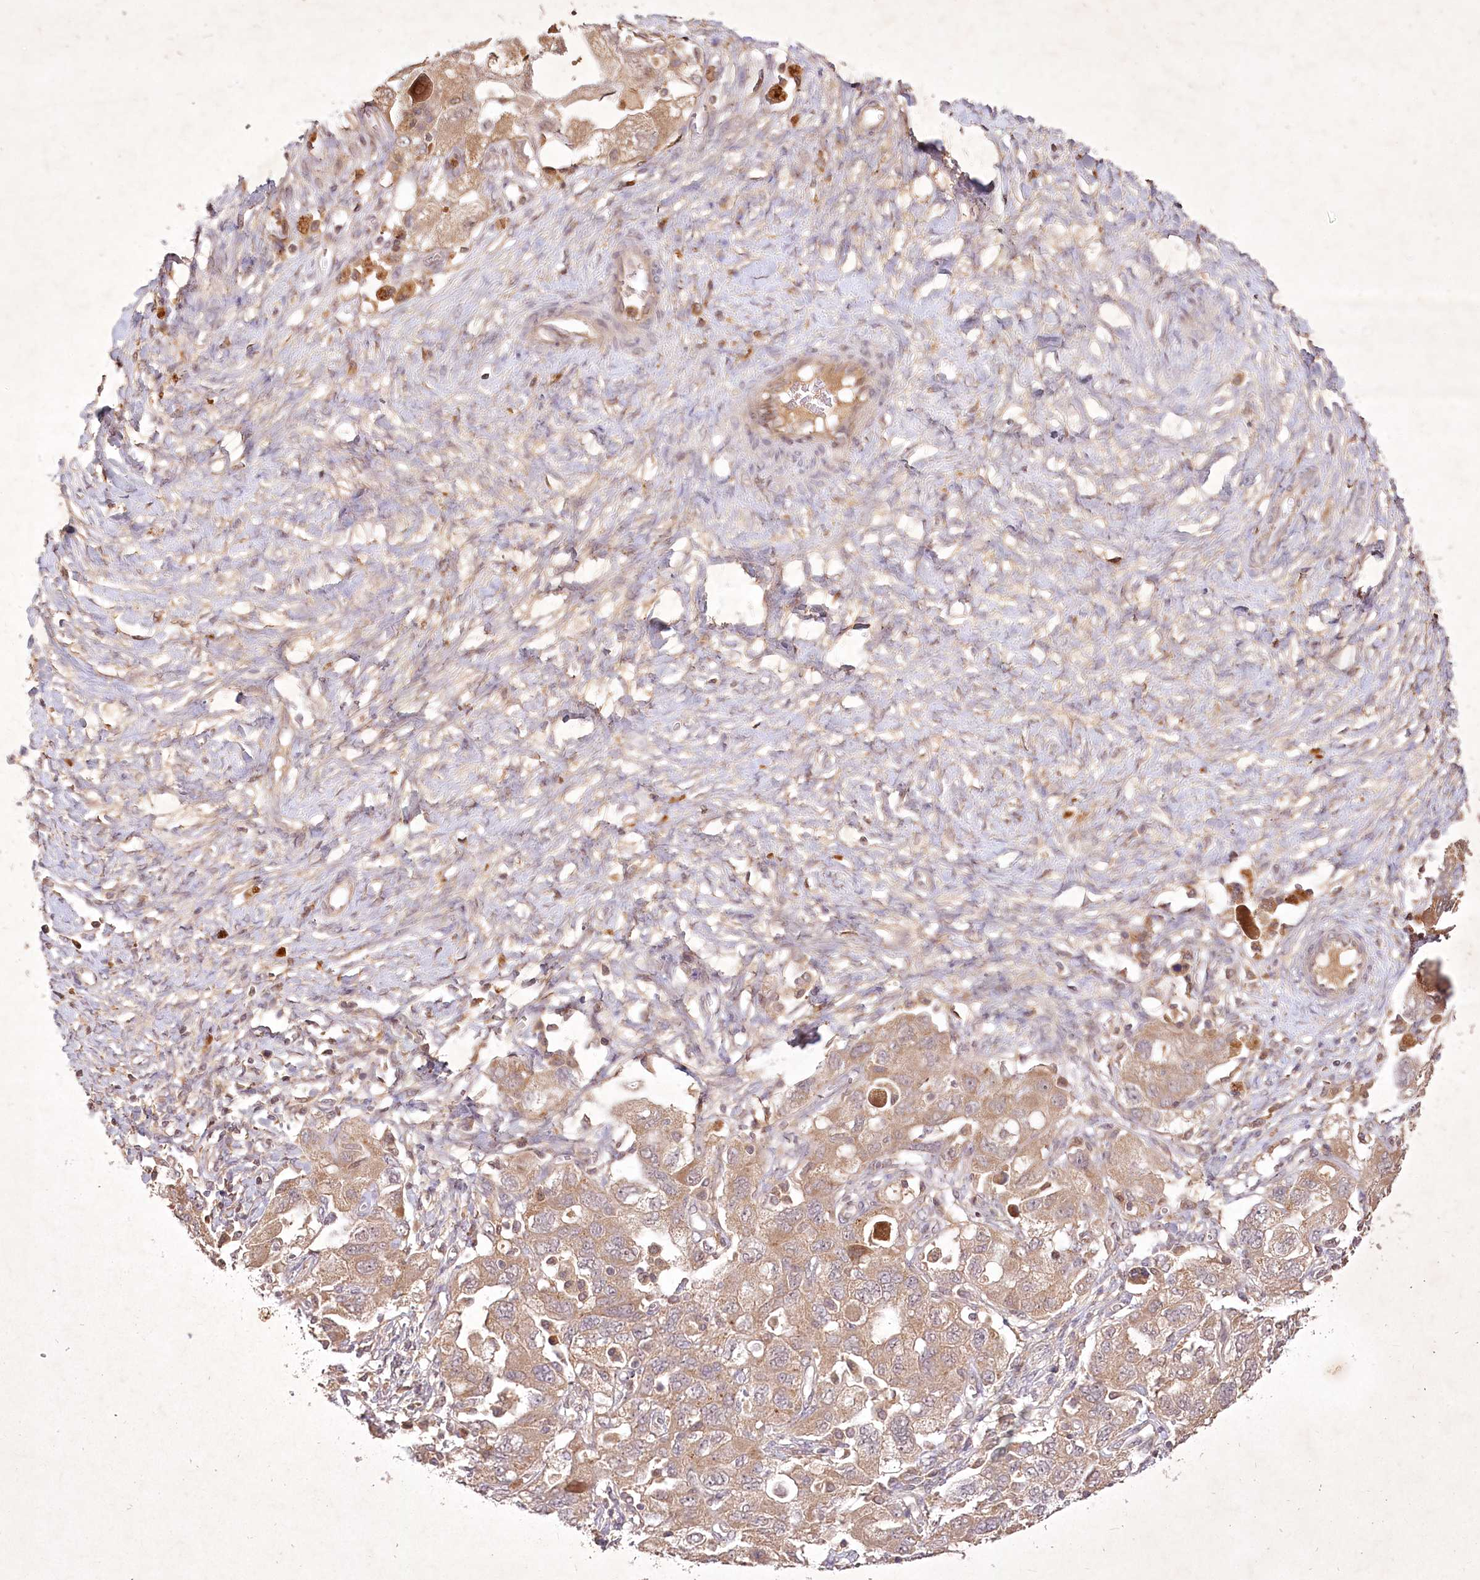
{"staining": {"intensity": "weak", "quantity": ">75%", "location": "cytoplasmic/membranous"}, "tissue": "ovarian cancer", "cell_type": "Tumor cells", "image_type": "cancer", "snomed": [{"axis": "morphology", "description": "Carcinoma, NOS"}, {"axis": "morphology", "description": "Cystadenocarcinoma, serous, NOS"}, {"axis": "topography", "description": "Ovary"}], "caption": "This histopathology image reveals ovarian cancer stained with immunohistochemistry (IHC) to label a protein in brown. The cytoplasmic/membranous of tumor cells show weak positivity for the protein. Nuclei are counter-stained blue.", "gene": "IRAK1BP1", "patient": {"sex": "female", "age": 69}}